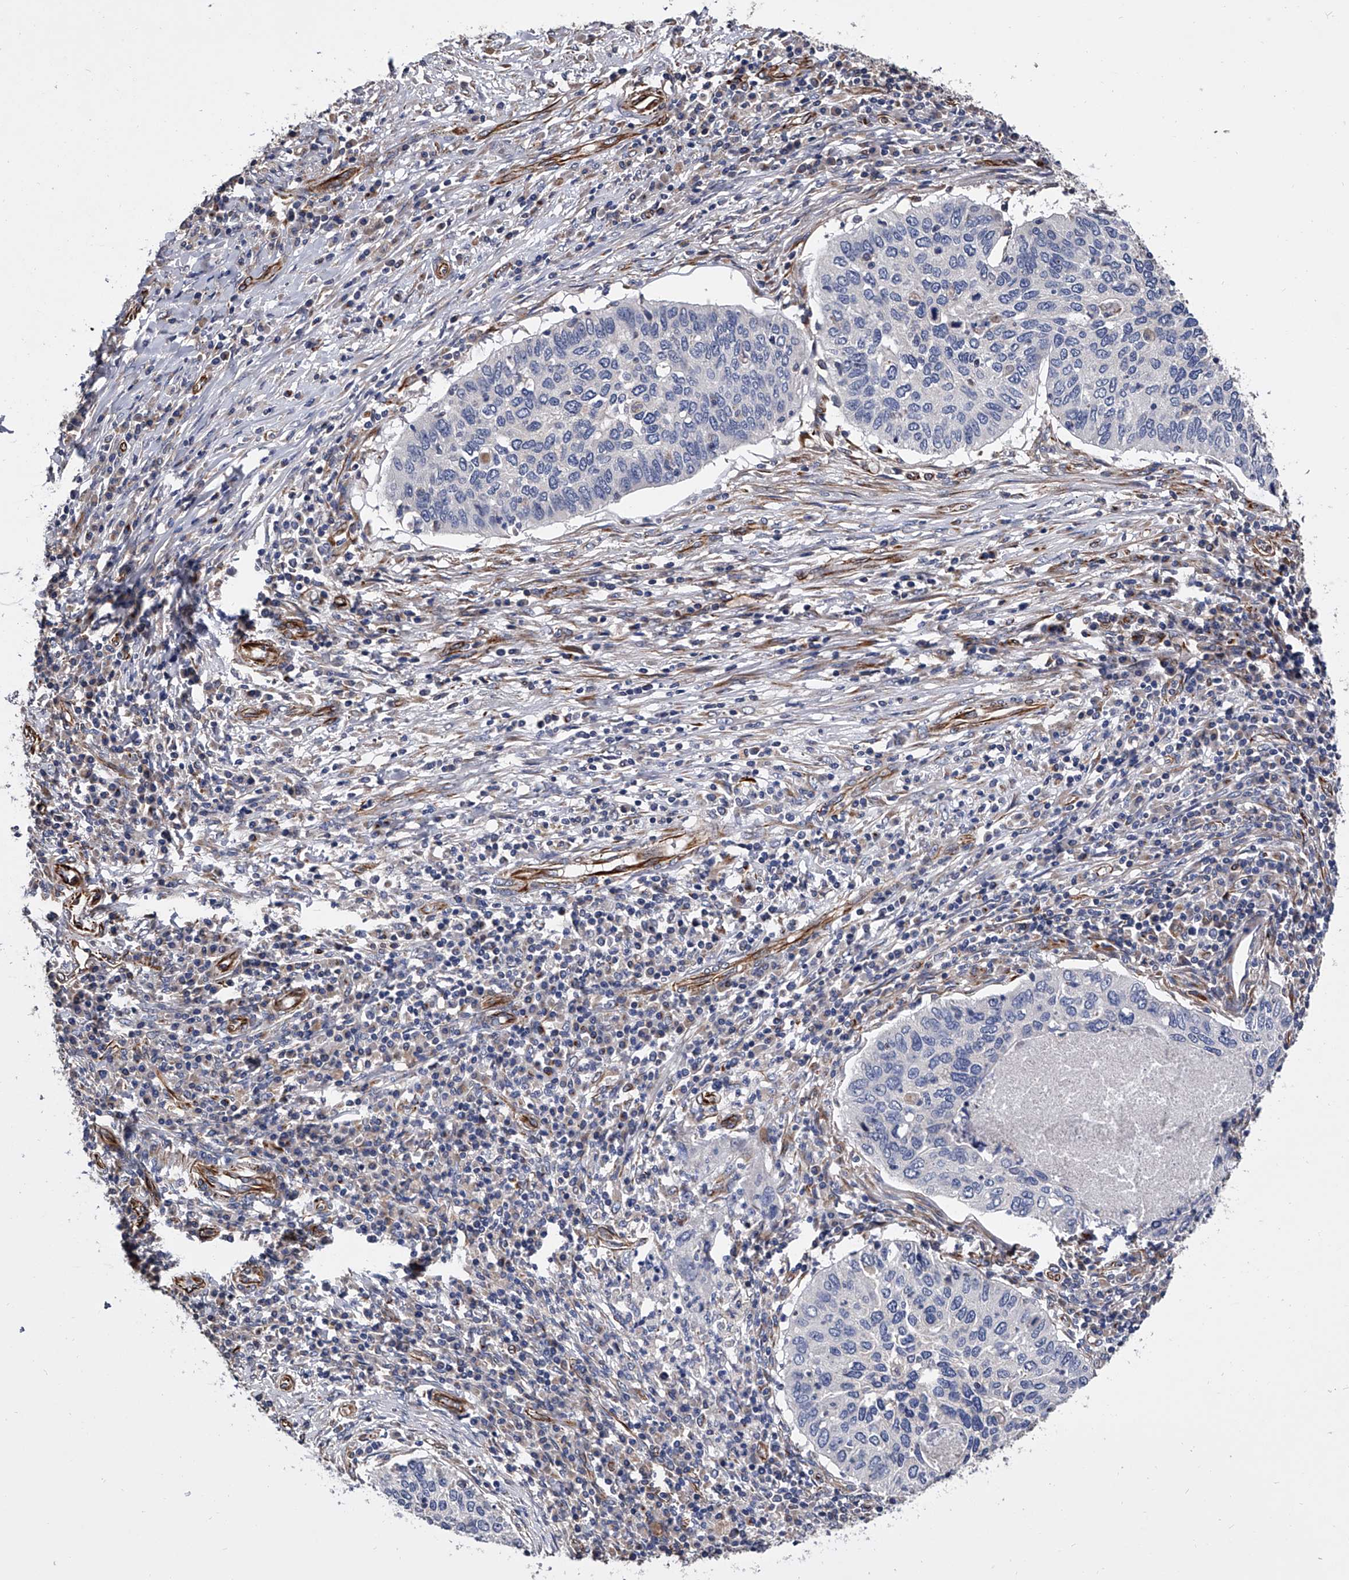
{"staining": {"intensity": "negative", "quantity": "none", "location": "none"}, "tissue": "cervical cancer", "cell_type": "Tumor cells", "image_type": "cancer", "snomed": [{"axis": "morphology", "description": "Squamous cell carcinoma, NOS"}, {"axis": "topography", "description": "Cervix"}], "caption": "A histopathology image of squamous cell carcinoma (cervical) stained for a protein reveals no brown staining in tumor cells.", "gene": "EFCAB7", "patient": {"sex": "female", "age": 38}}